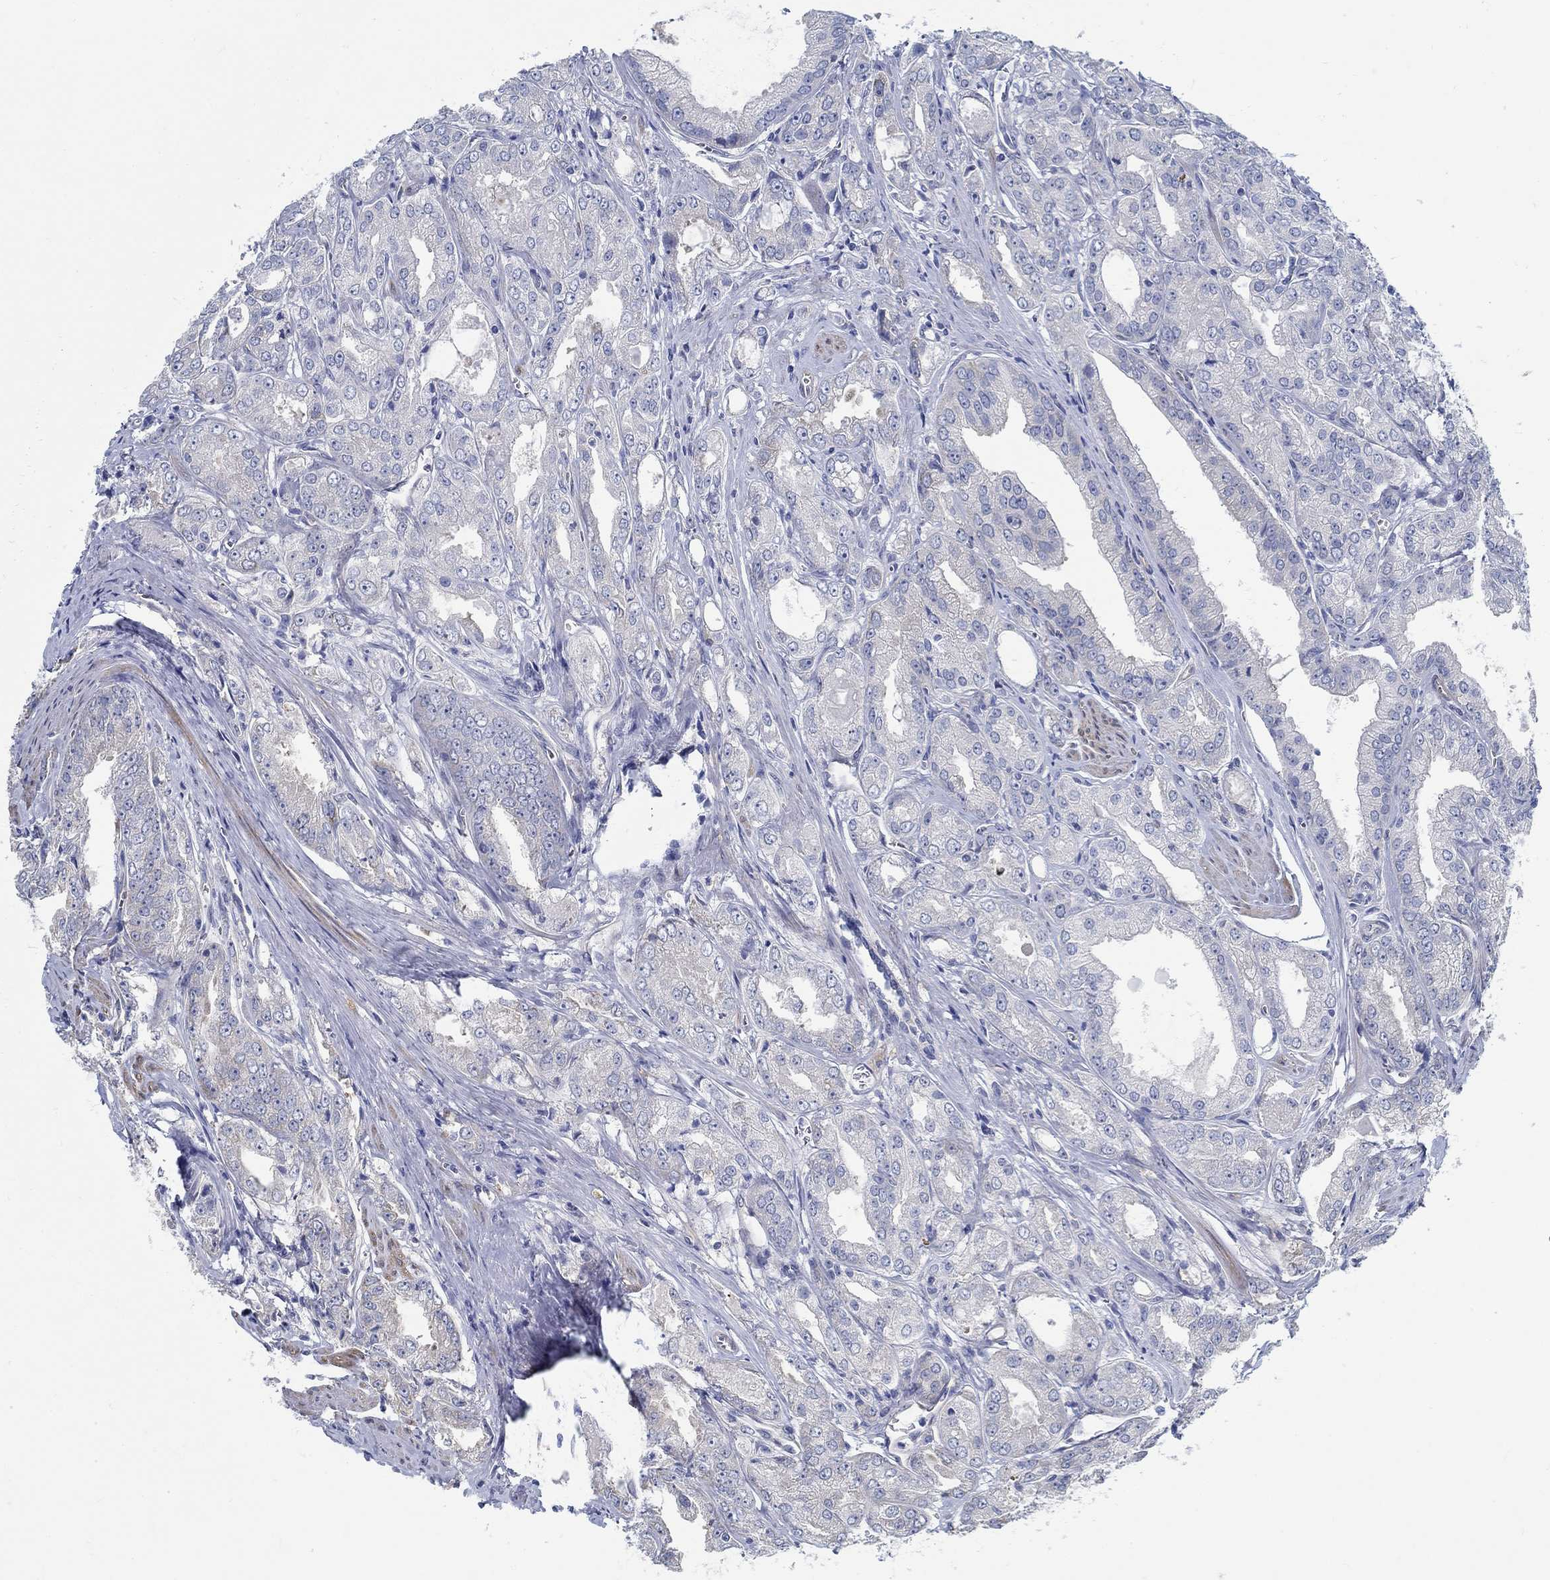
{"staining": {"intensity": "negative", "quantity": "none", "location": "none"}, "tissue": "prostate cancer", "cell_type": "Tumor cells", "image_type": "cancer", "snomed": [{"axis": "morphology", "description": "Adenocarcinoma, NOS"}, {"axis": "morphology", "description": "Adenocarcinoma, High grade"}, {"axis": "topography", "description": "Prostate"}], "caption": "DAB (3,3'-diaminobenzidine) immunohistochemical staining of human prostate cancer (adenocarcinoma) reveals no significant expression in tumor cells.", "gene": "C15orf39", "patient": {"sex": "male", "age": 70}}